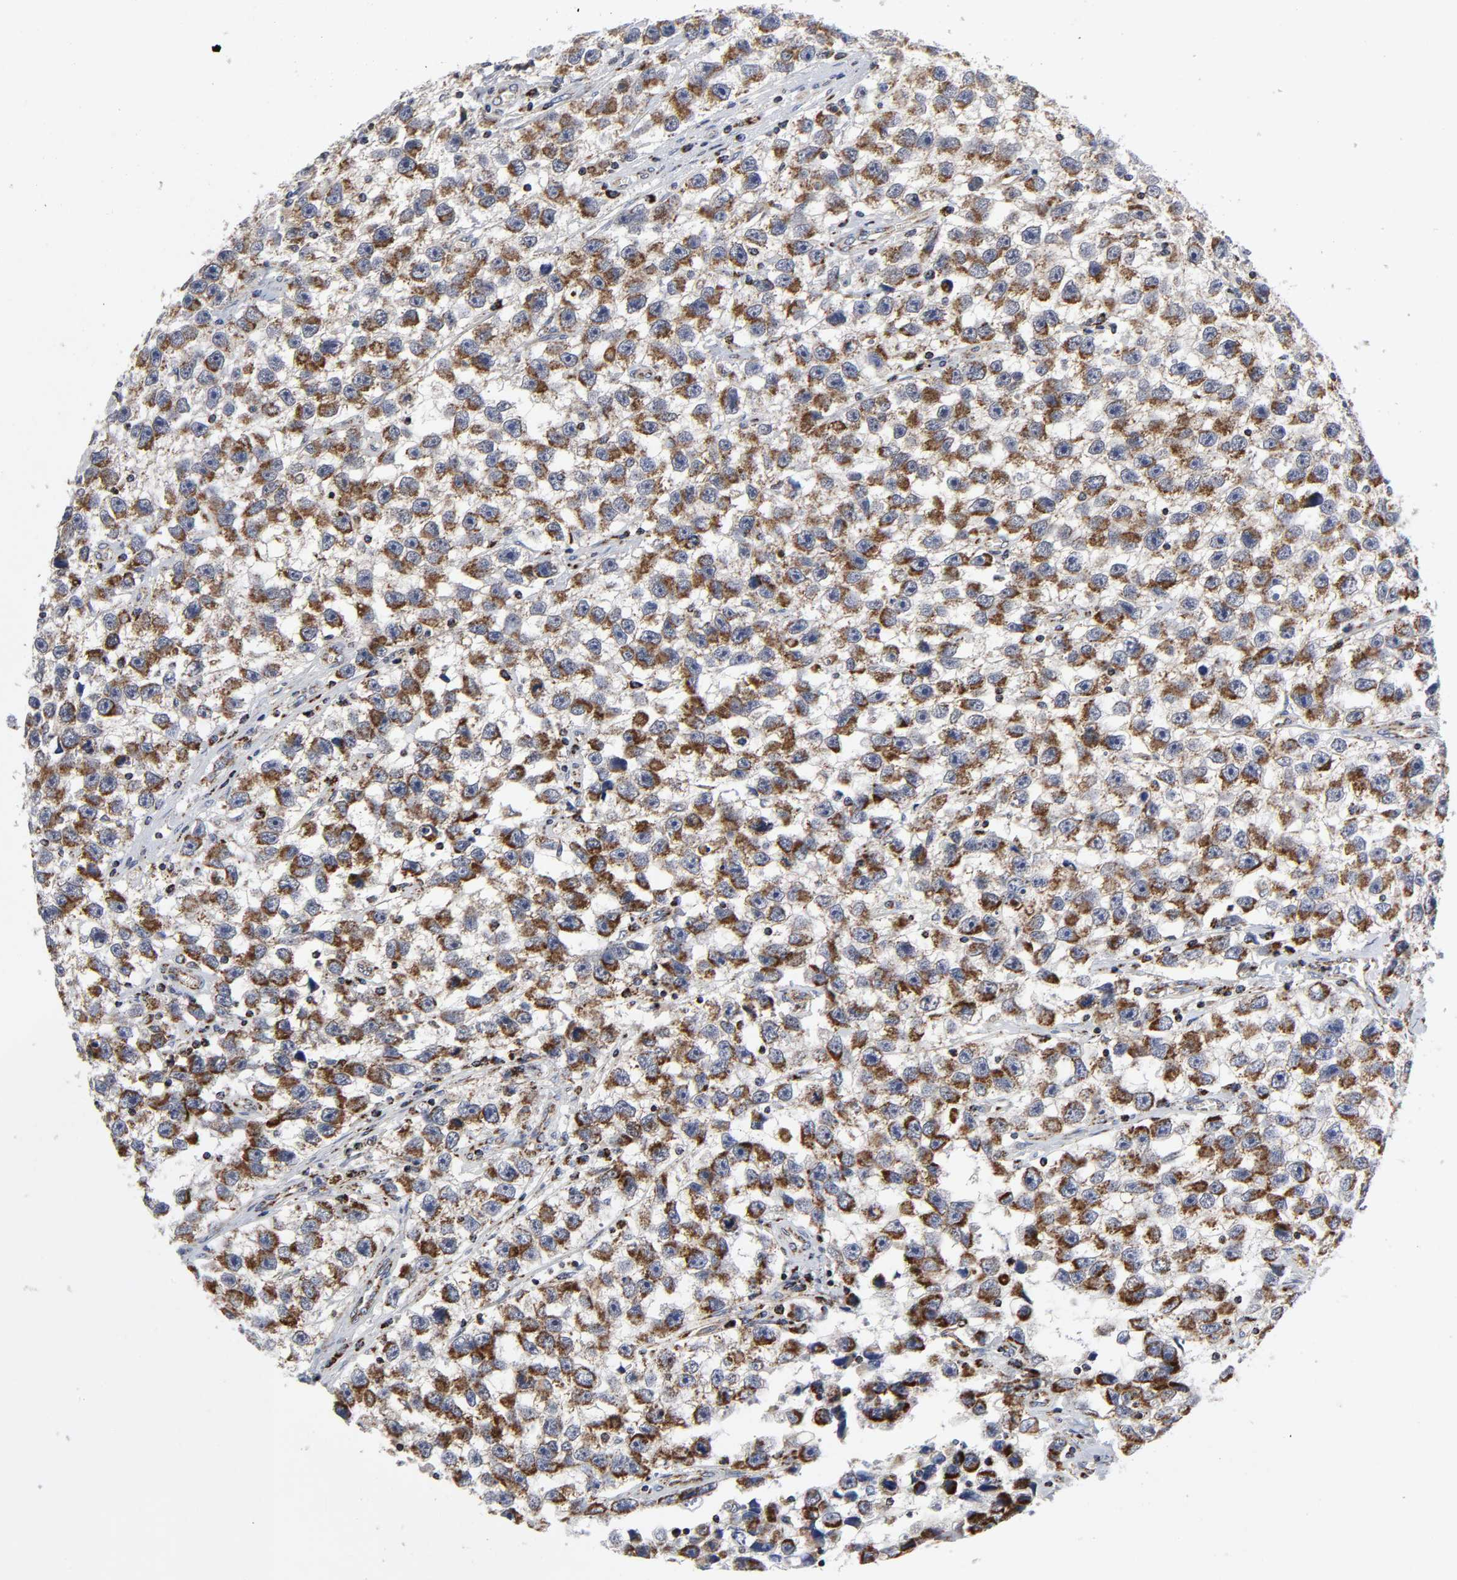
{"staining": {"intensity": "strong", "quantity": ">75%", "location": "cytoplasmic/membranous"}, "tissue": "testis cancer", "cell_type": "Tumor cells", "image_type": "cancer", "snomed": [{"axis": "morphology", "description": "Seminoma, NOS"}, {"axis": "topography", "description": "Testis"}], "caption": "A brown stain highlights strong cytoplasmic/membranous expression of a protein in testis cancer tumor cells. (brown staining indicates protein expression, while blue staining denotes nuclei).", "gene": "AOPEP", "patient": {"sex": "male", "age": 33}}